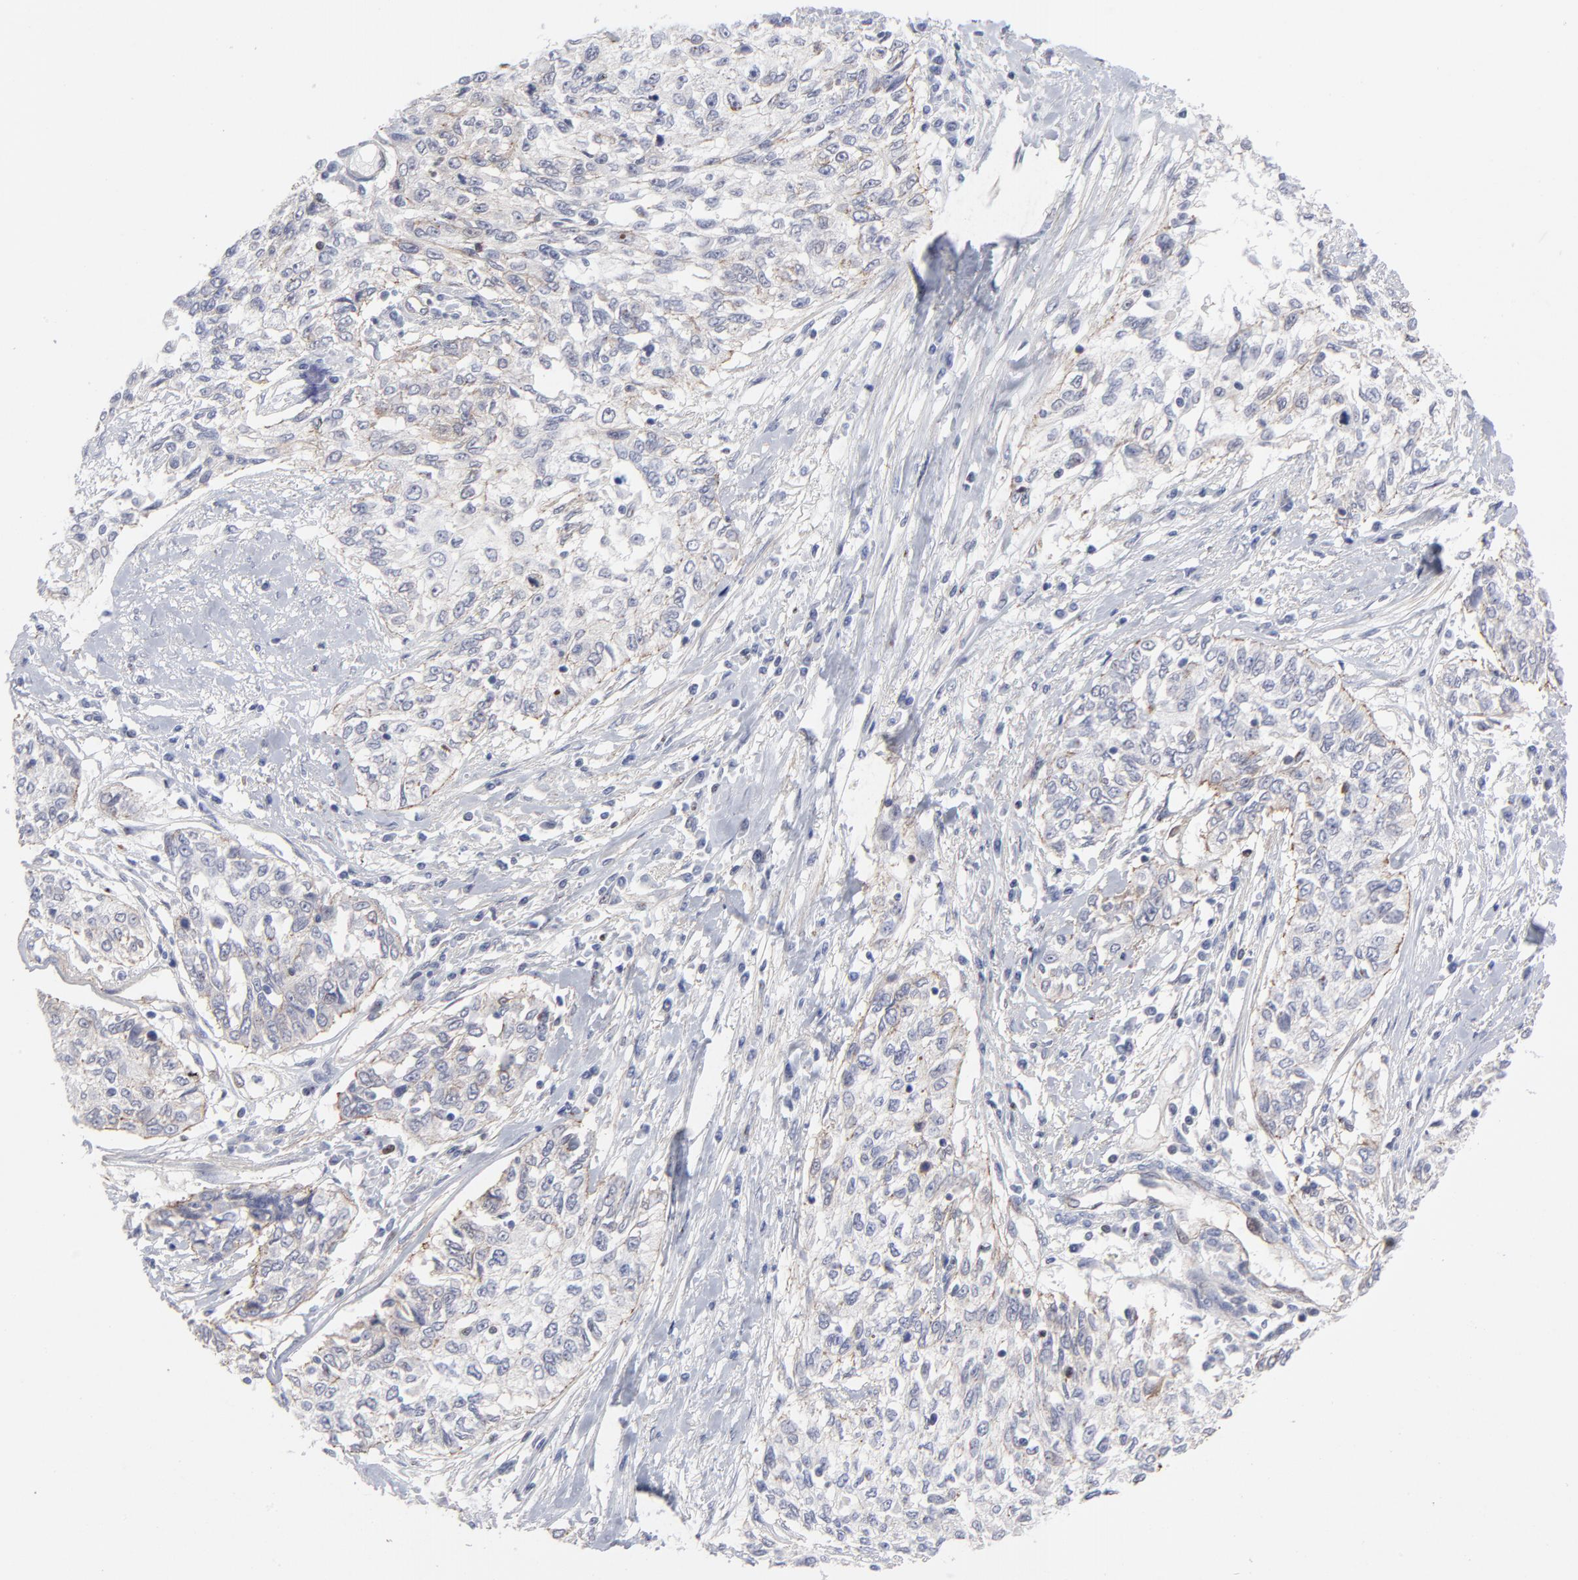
{"staining": {"intensity": "negative", "quantity": "none", "location": "none"}, "tissue": "cervical cancer", "cell_type": "Tumor cells", "image_type": "cancer", "snomed": [{"axis": "morphology", "description": "Squamous cell carcinoma, NOS"}, {"axis": "topography", "description": "Cervix"}], "caption": "Immunohistochemical staining of cervical cancer exhibits no significant staining in tumor cells.", "gene": "PXN", "patient": {"sex": "female", "age": 57}}